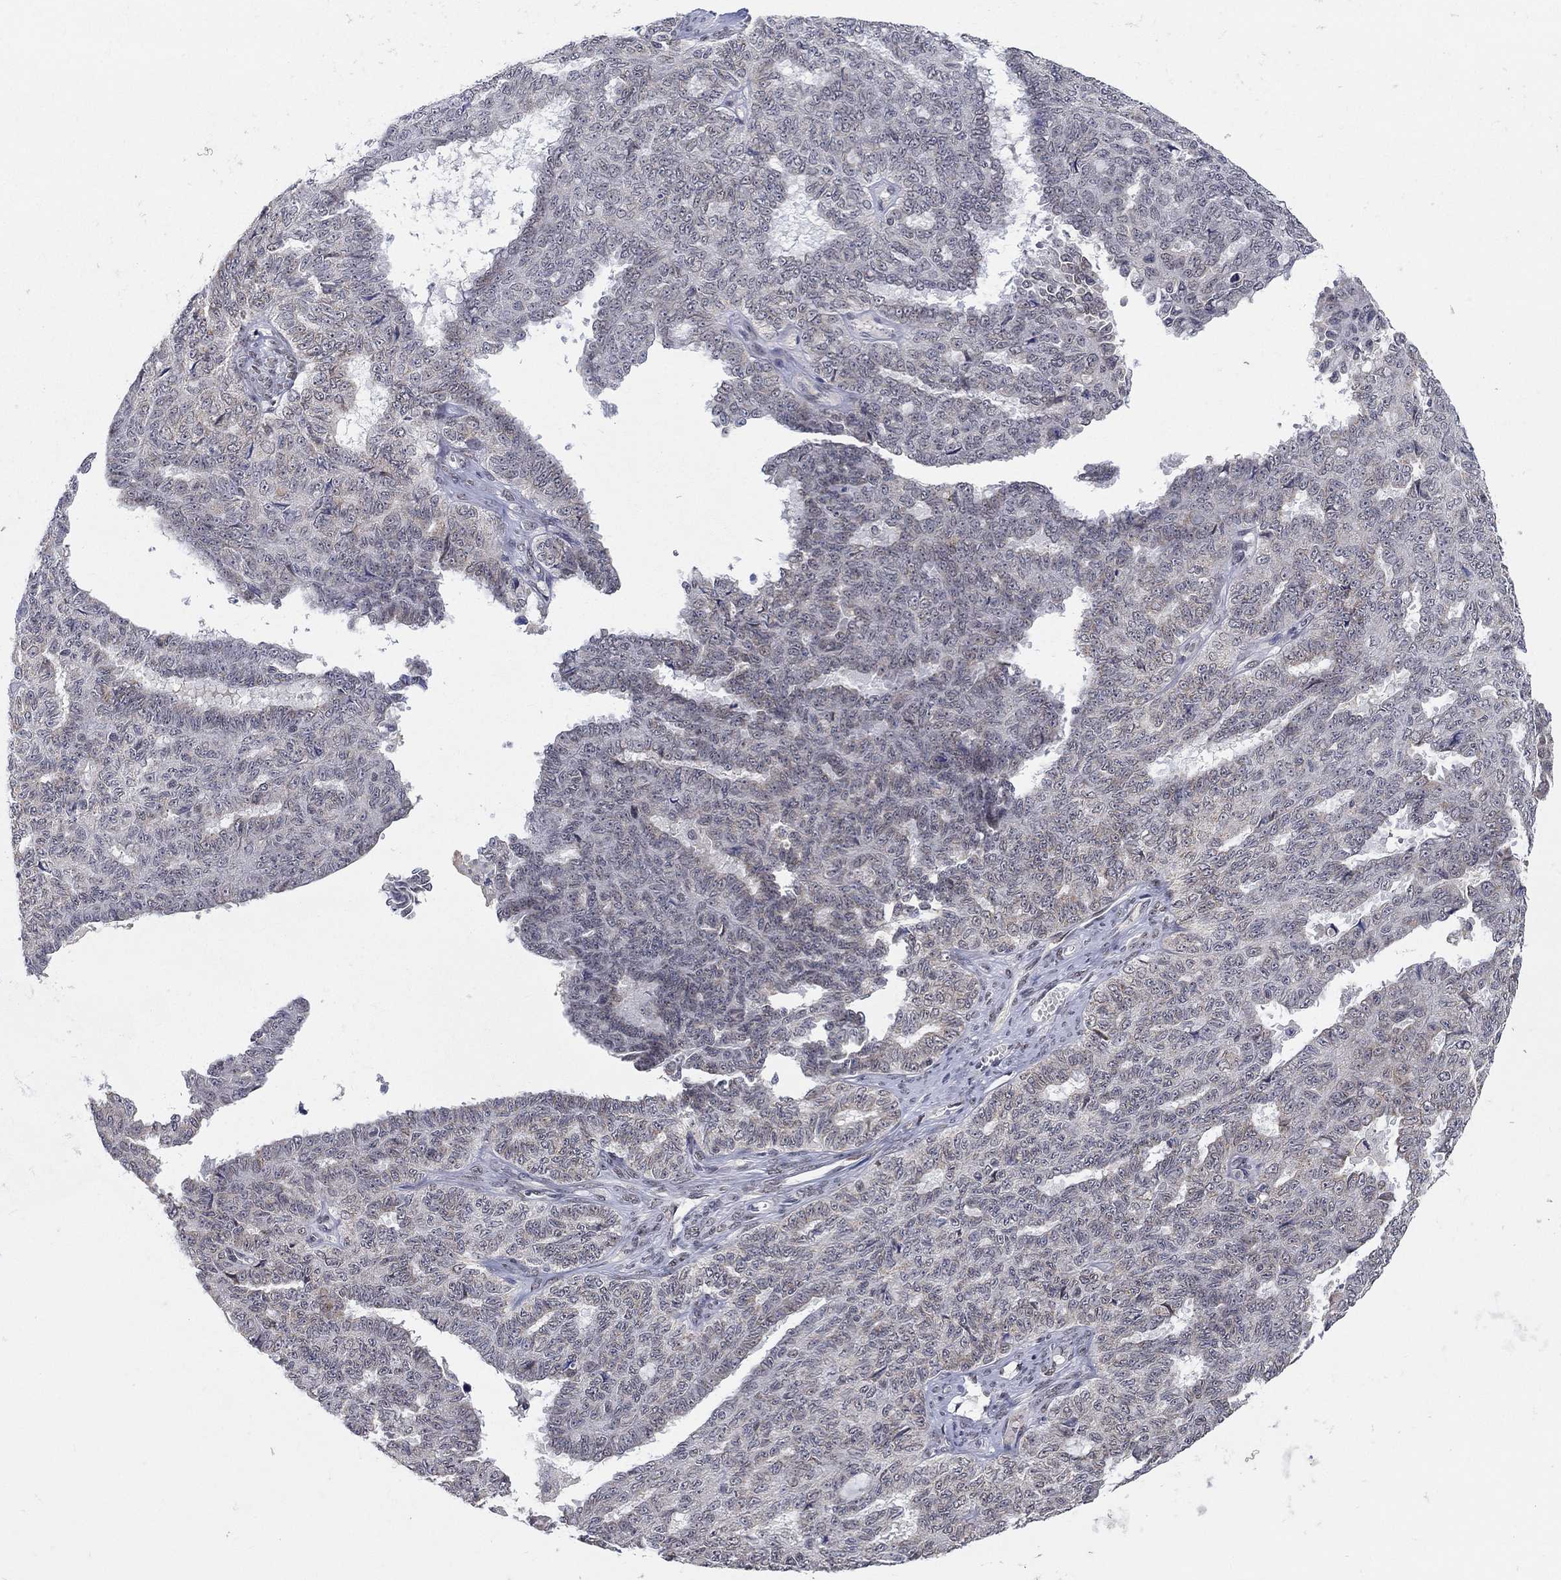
{"staining": {"intensity": "negative", "quantity": "none", "location": "none"}, "tissue": "ovarian cancer", "cell_type": "Tumor cells", "image_type": "cancer", "snomed": [{"axis": "morphology", "description": "Cystadenocarcinoma, serous, NOS"}, {"axis": "topography", "description": "Ovary"}], "caption": "Tumor cells show no significant staining in ovarian cancer (serous cystadenocarcinoma).", "gene": "KLF12", "patient": {"sex": "female", "age": 71}}